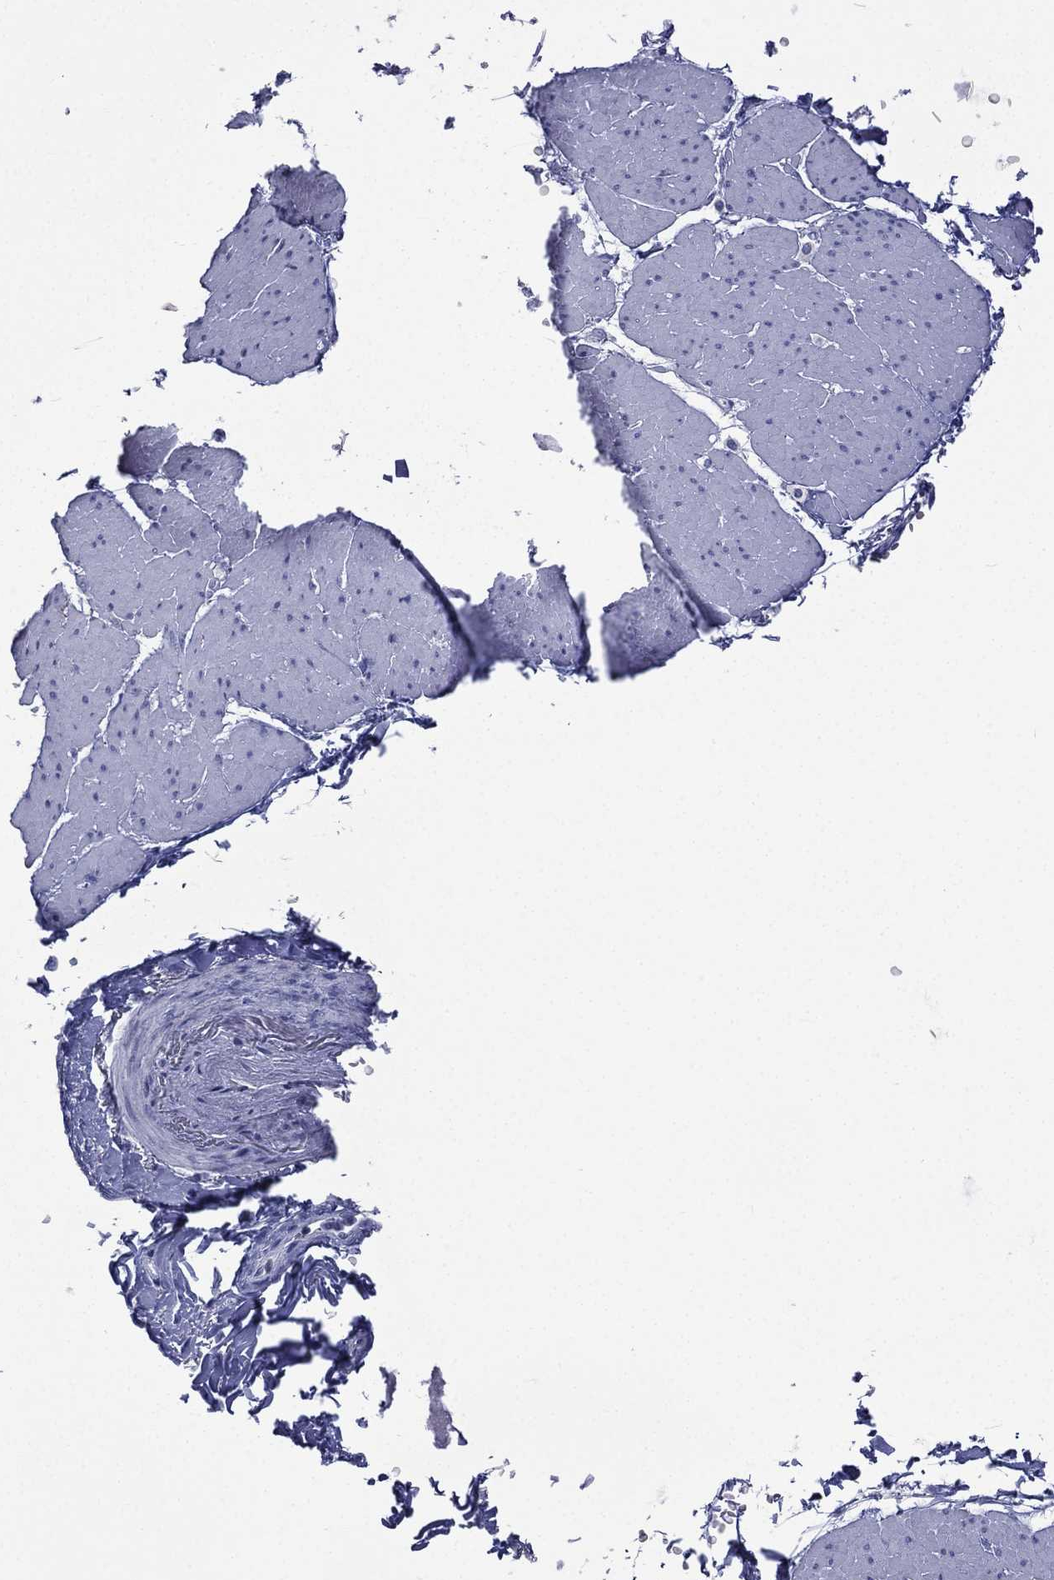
{"staining": {"intensity": "negative", "quantity": "none", "location": "none"}, "tissue": "smooth muscle", "cell_type": "Smooth muscle cells", "image_type": "normal", "snomed": [{"axis": "morphology", "description": "Normal tissue, NOS"}, {"axis": "topography", "description": "Smooth muscle"}, {"axis": "topography", "description": "Anal"}], "caption": "High magnification brightfield microscopy of unremarkable smooth muscle stained with DAB (3,3'-diaminobenzidine) (brown) and counterstained with hematoxylin (blue): smooth muscle cells show no significant staining. The staining is performed using DAB brown chromogen with nuclei counter-stained in using hematoxylin.", "gene": "CES2", "patient": {"sex": "male", "age": 83}}